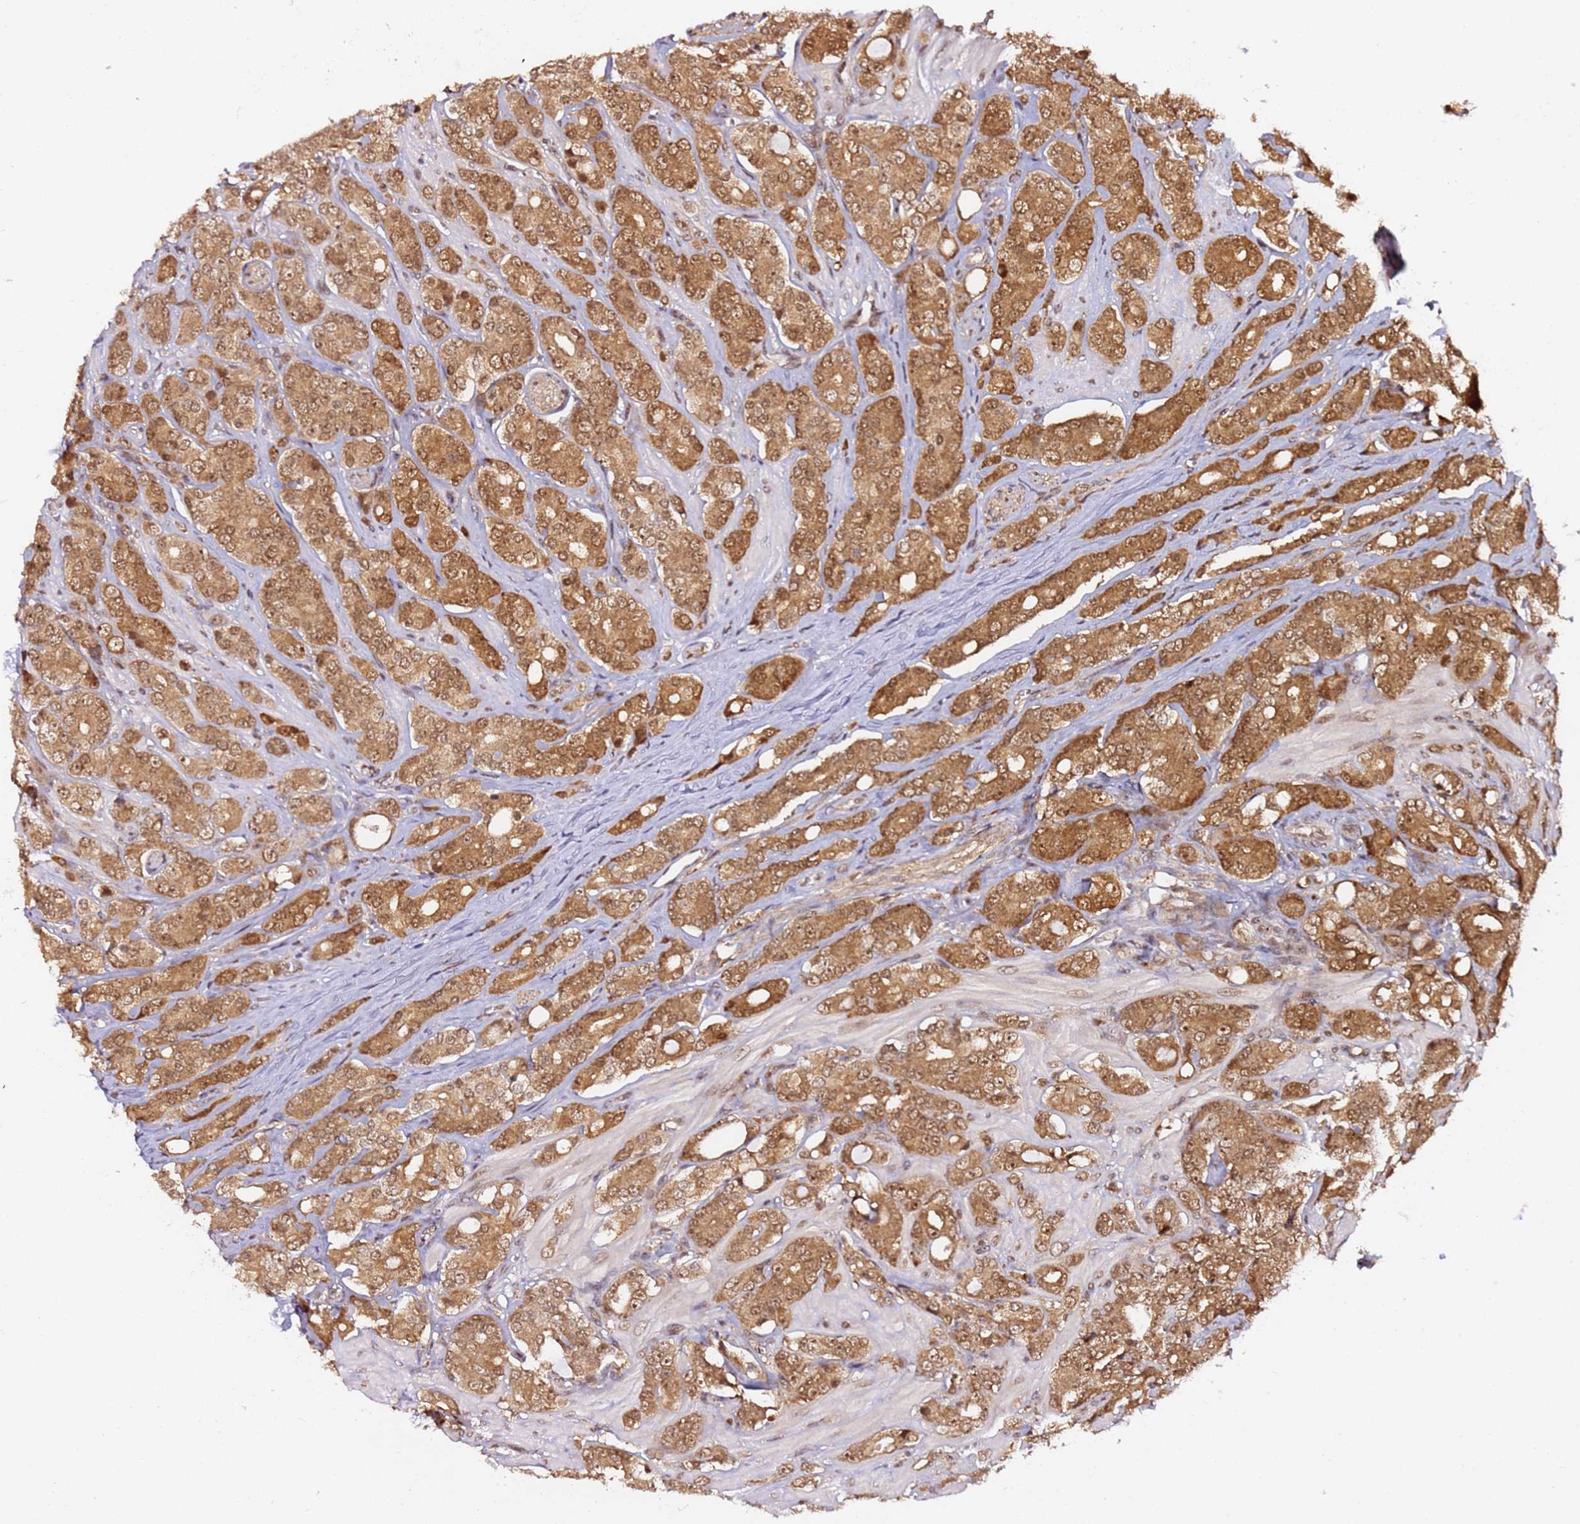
{"staining": {"intensity": "moderate", "quantity": ">75%", "location": "cytoplasmic/membranous,nuclear"}, "tissue": "prostate cancer", "cell_type": "Tumor cells", "image_type": "cancer", "snomed": [{"axis": "morphology", "description": "Adenocarcinoma, High grade"}, {"axis": "topography", "description": "Prostate"}], "caption": "Moderate cytoplasmic/membranous and nuclear staining for a protein is present in approximately >75% of tumor cells of prostate cancer using IHC.", "gene": "RGS18", "patient": {"sex": "male", "age": 62}}